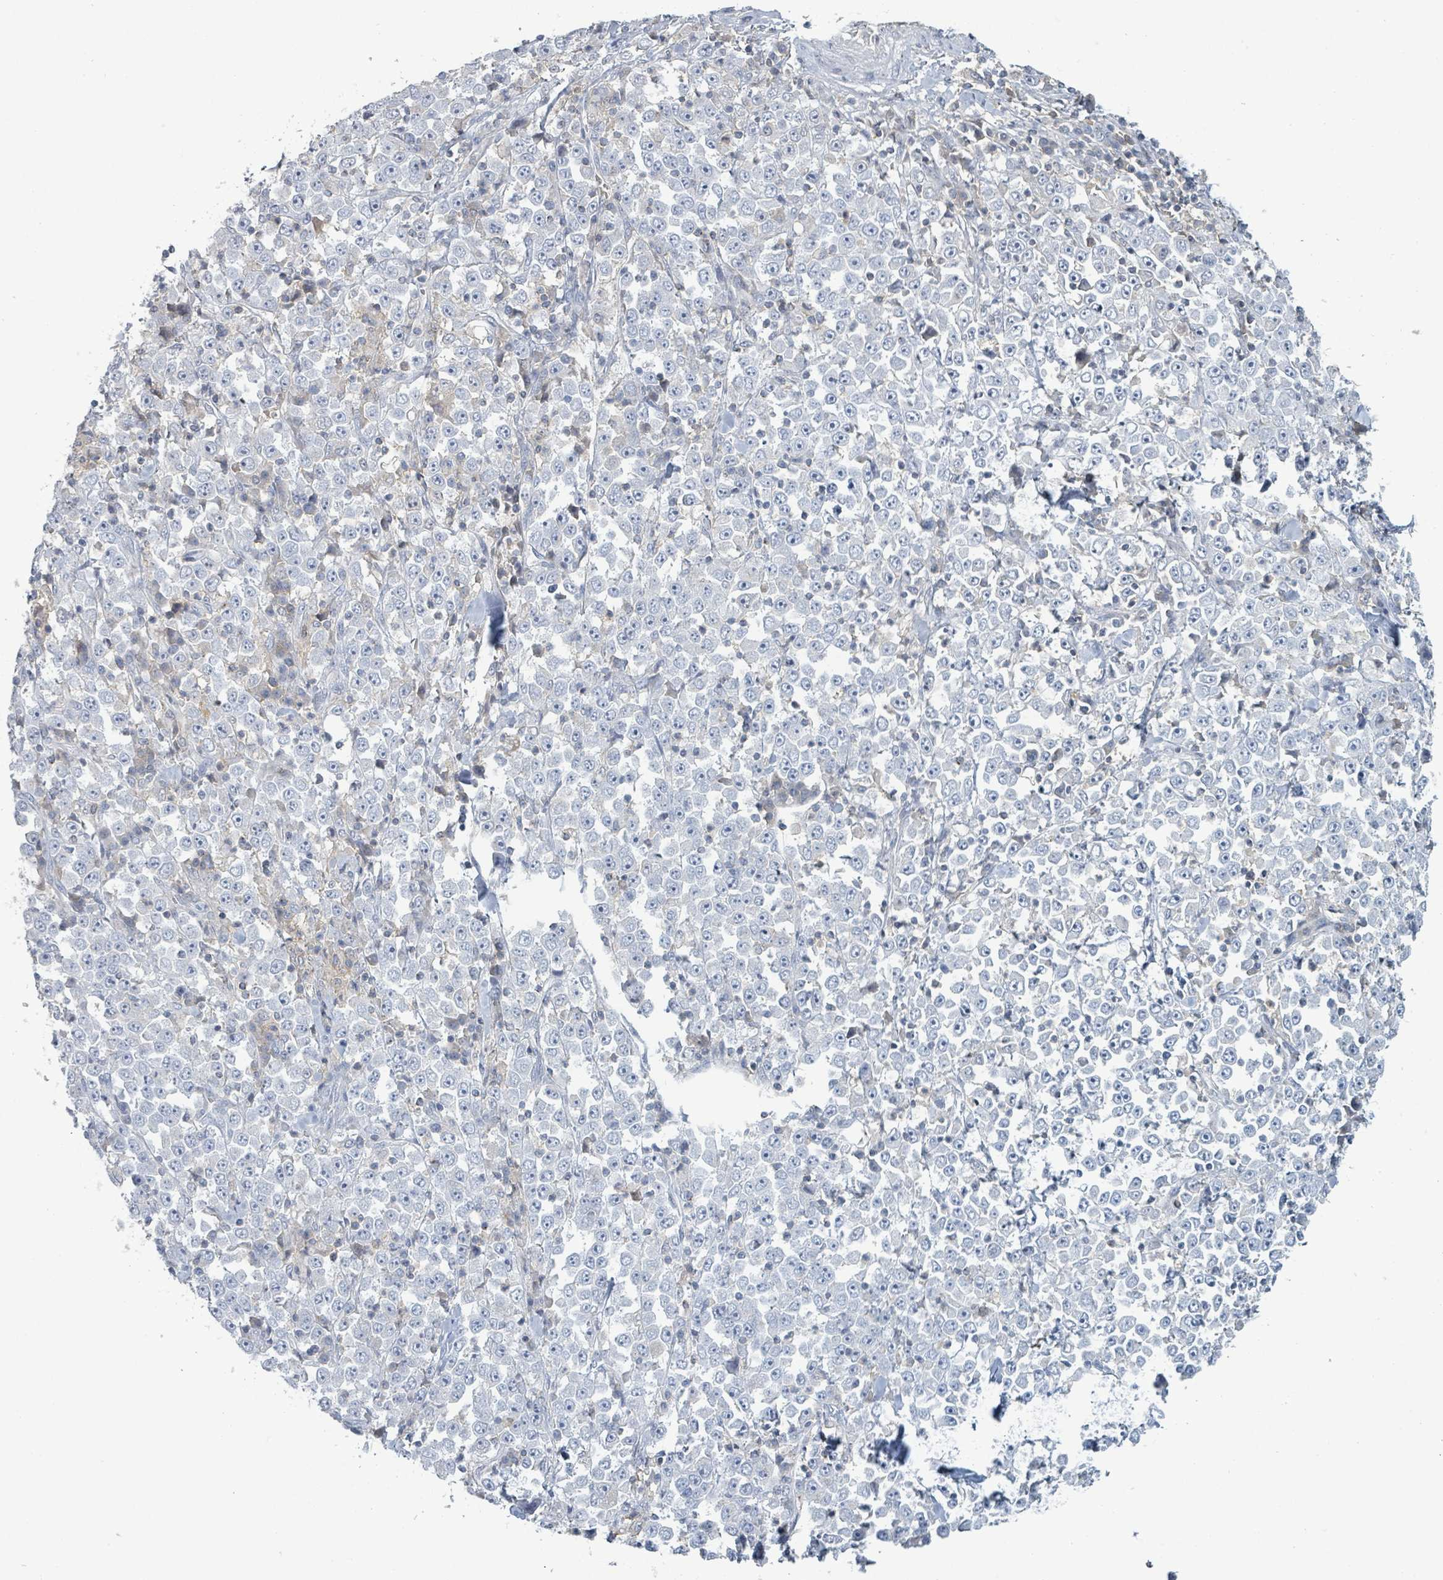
{"staining": {"intensity": "negative", "quantity": "none", "location": "none"}, "tissue": "stomach cancer", "cell_type": "Tumor cells", "image_type": "cancer", "snomed": [{"axis": "morphology", "description": "Normal tissue, NOS"}, {"axis": "morphology", "description": "Adenocarcinoma, NOS"}, {"axis": "topography", "description": "Stomach, upper"}, {"axis": "topography", "description": "Stomach"}], "caption": "Tumor cells are negative for protein expression in human adenocarcinoma (stomach).", "gene": "TNFRSF14", "patient": {"sex": "male", "age": 59}}